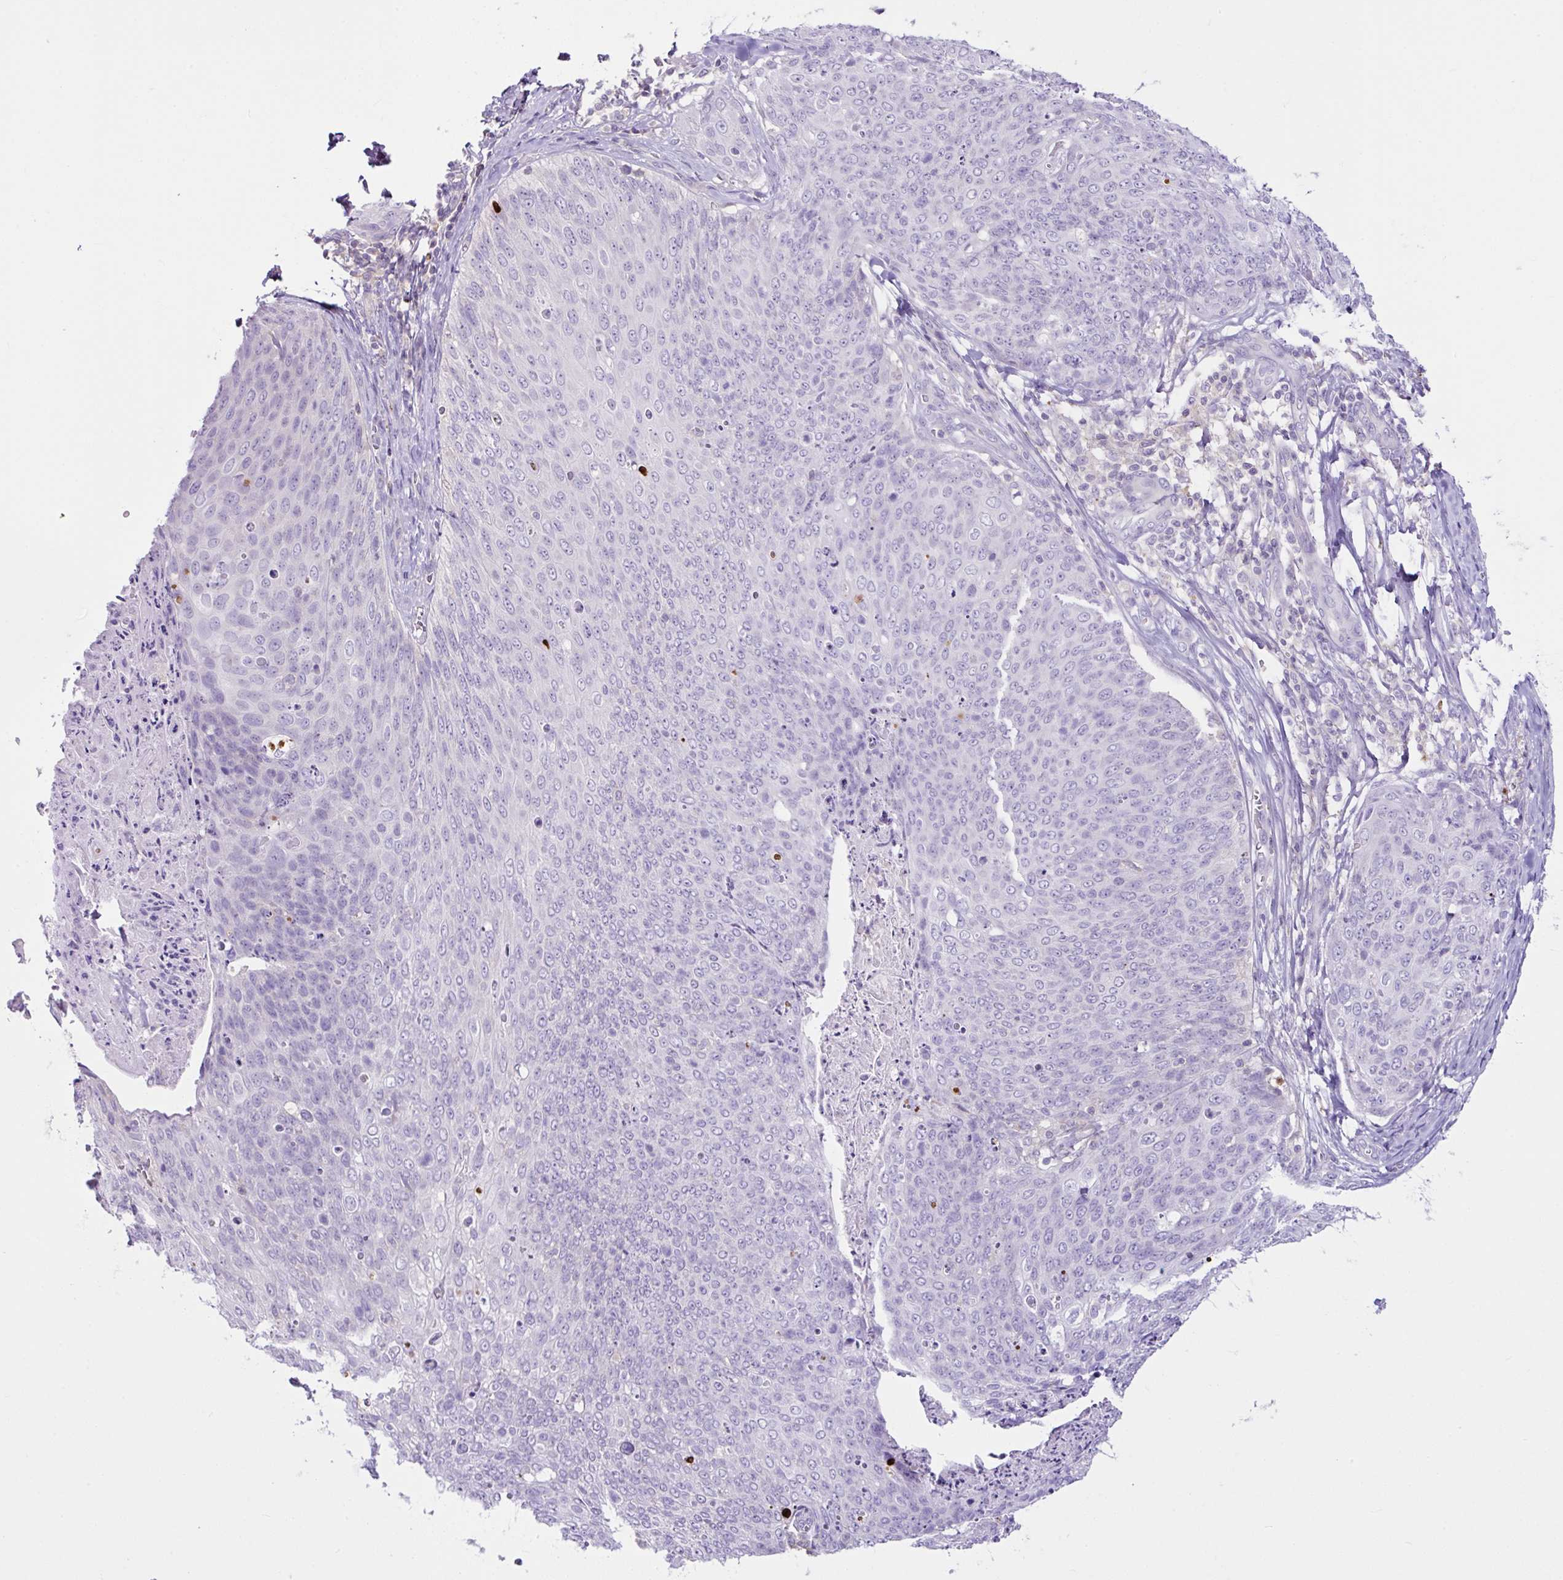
{"staining": {"intensity": "negative", "quantity": "none", "location": "none"}, "tissue": "skin cancer", "cell_type": "Tumor cells", "image_type": "cancer", "snomed": [{"axis": "morphology", "description": "Squamous cell carcinoma, NOS"}, {"axis": "topography", "description": "Skin"}, {"axis": "topography", "description": "Vulva"}], "caption": "Tumor cells are negative for protein expression in human skin cancer.", "gene": "D2HGDH", "patient": {"sex": "female", "age": 85}}